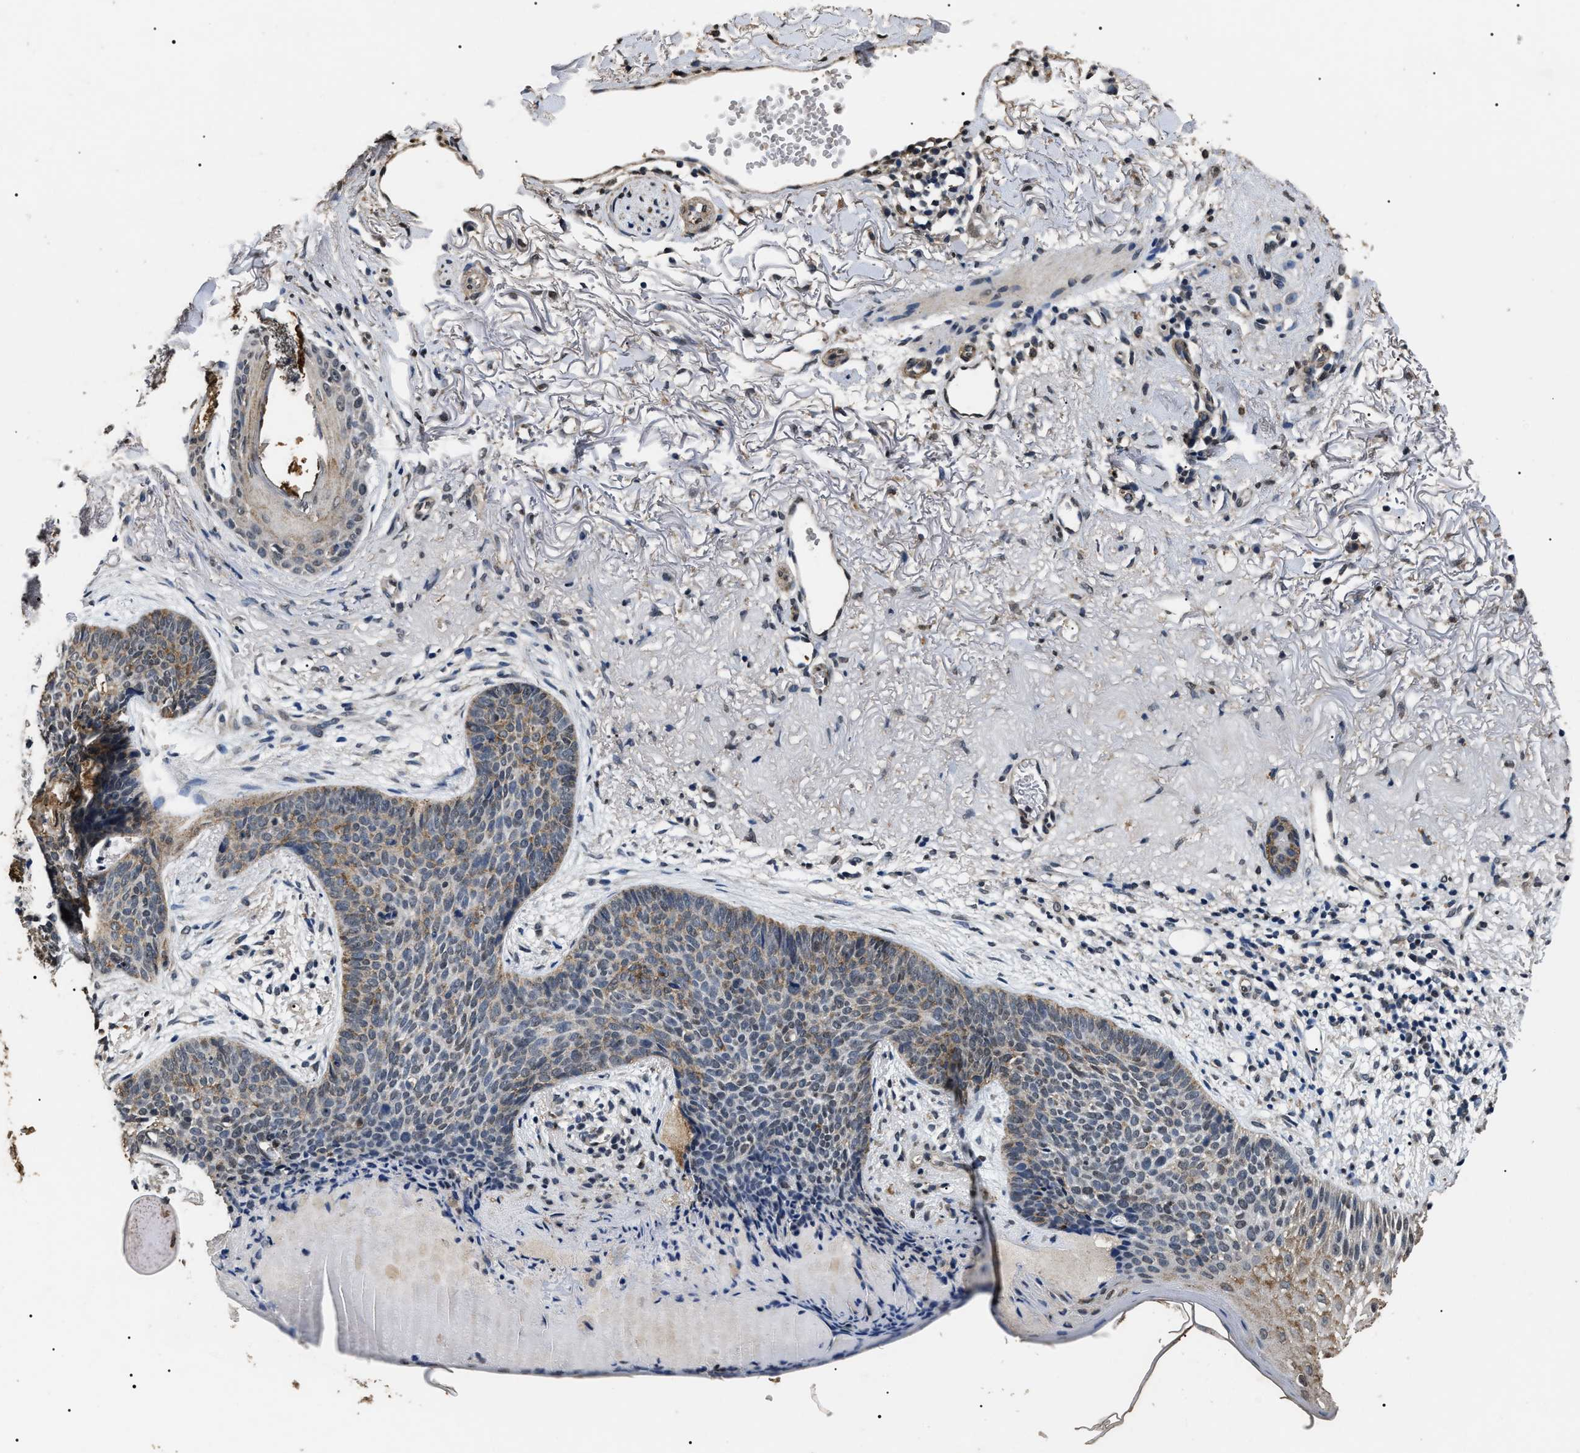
{"staining": {"intensity": "moderate", "quantity": "<25%", "location": "cytoplasmic/membranous"}, "tissue": "skin cancer", "cell_type": "Tumor cells", "image_type": "cancer", "snomed": [{"axis": "morphology", "description": "Normal tissue, NOS"}, {"axis": "morphology", "description": "Basal cell carcinoma"}, {"axis": "topography", "description": "Skin"}], "caption": "This is an image of immunohistochemistry (IHC) staining of skin basal cell carcinoma, which shows moderate expression in the cytoplasmic/membranous of tumor cells.", "gene": "ANP32E", "patient": {"sex": "female", "age": 70}}